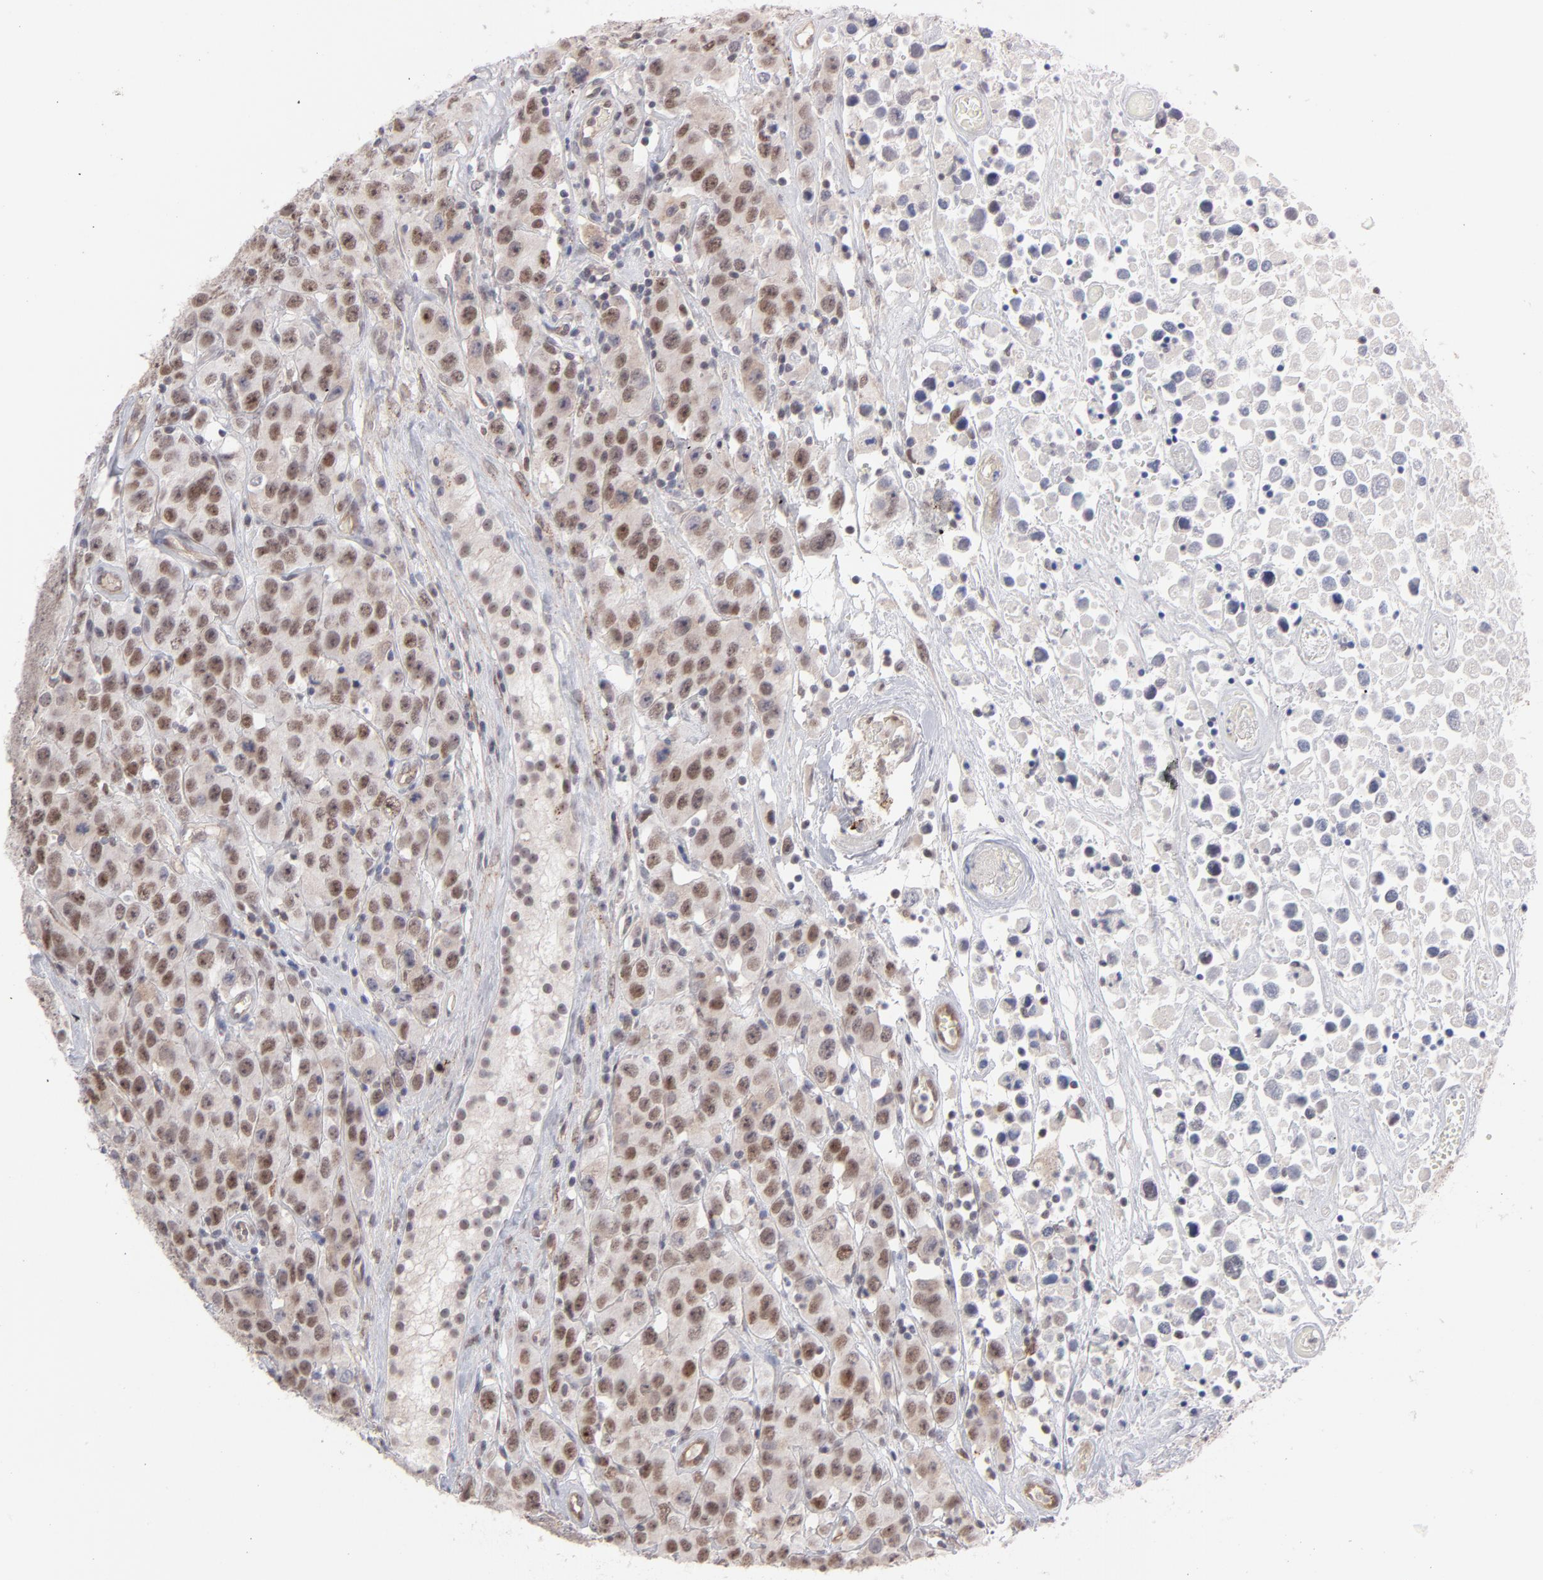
{"staining": {"intensity": "weak", "quantity": "25%-75%", "location": "cytoplasmic/membranous,nuclear"}, "tissue": "testis cancer", "cell_type": "Tumor cells", "image_type": "cancer", "snomed": [{"axis": "morphology", "description": "Seminoma, NOS"}, {"axis": "topography", "description": "Testis"}], "caption": "A brown stain shows weak cytoplasmic/membranous and nuclear staining of a protein in testis cancer (seminoma) tumor cells. Nuclei are stained in blue.", "gene": "NBN", "patient": {"sex": "male", "age": 52}}